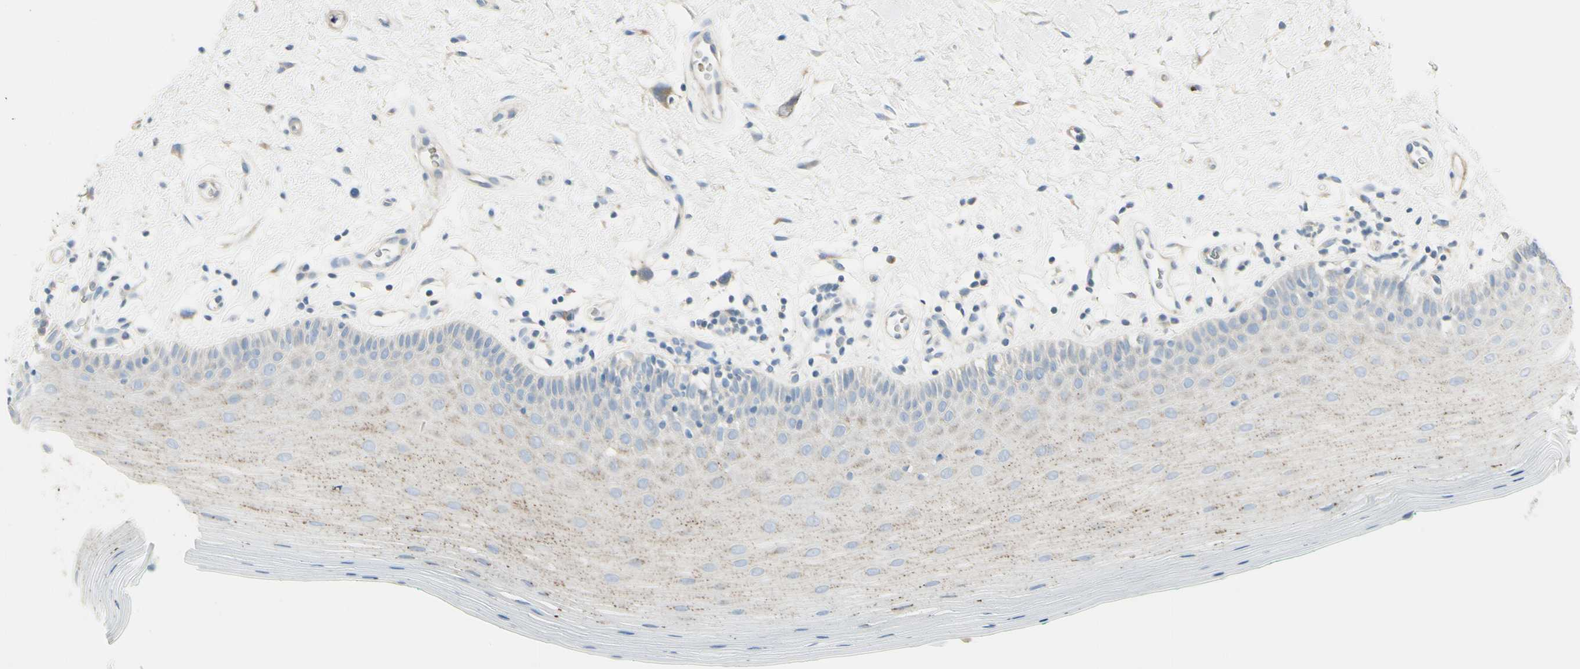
{"staining": {"intensity": "negative", "quantity": "none", "location": "none"}, "tissue": "oral mucosa", "cell_type": "Squamous epithelial cells", "image_type": "normal", "snomed": [{"axis": "morphology", "description": "Normal tissue, NOS"}, {"axis": "topography", "description": "Skeletal muscle"}, {"axis": "topography", "description": "Oral tissue"}], "caption": "Immunohistochemistry (IHC) histopathology image of benign human oral mucosa stained for a protein (brown), which demonstrates no expression in squamous epithelial cells.", "gene": "NCBP2L", "patient": {"sex": "male", "age": 58}}